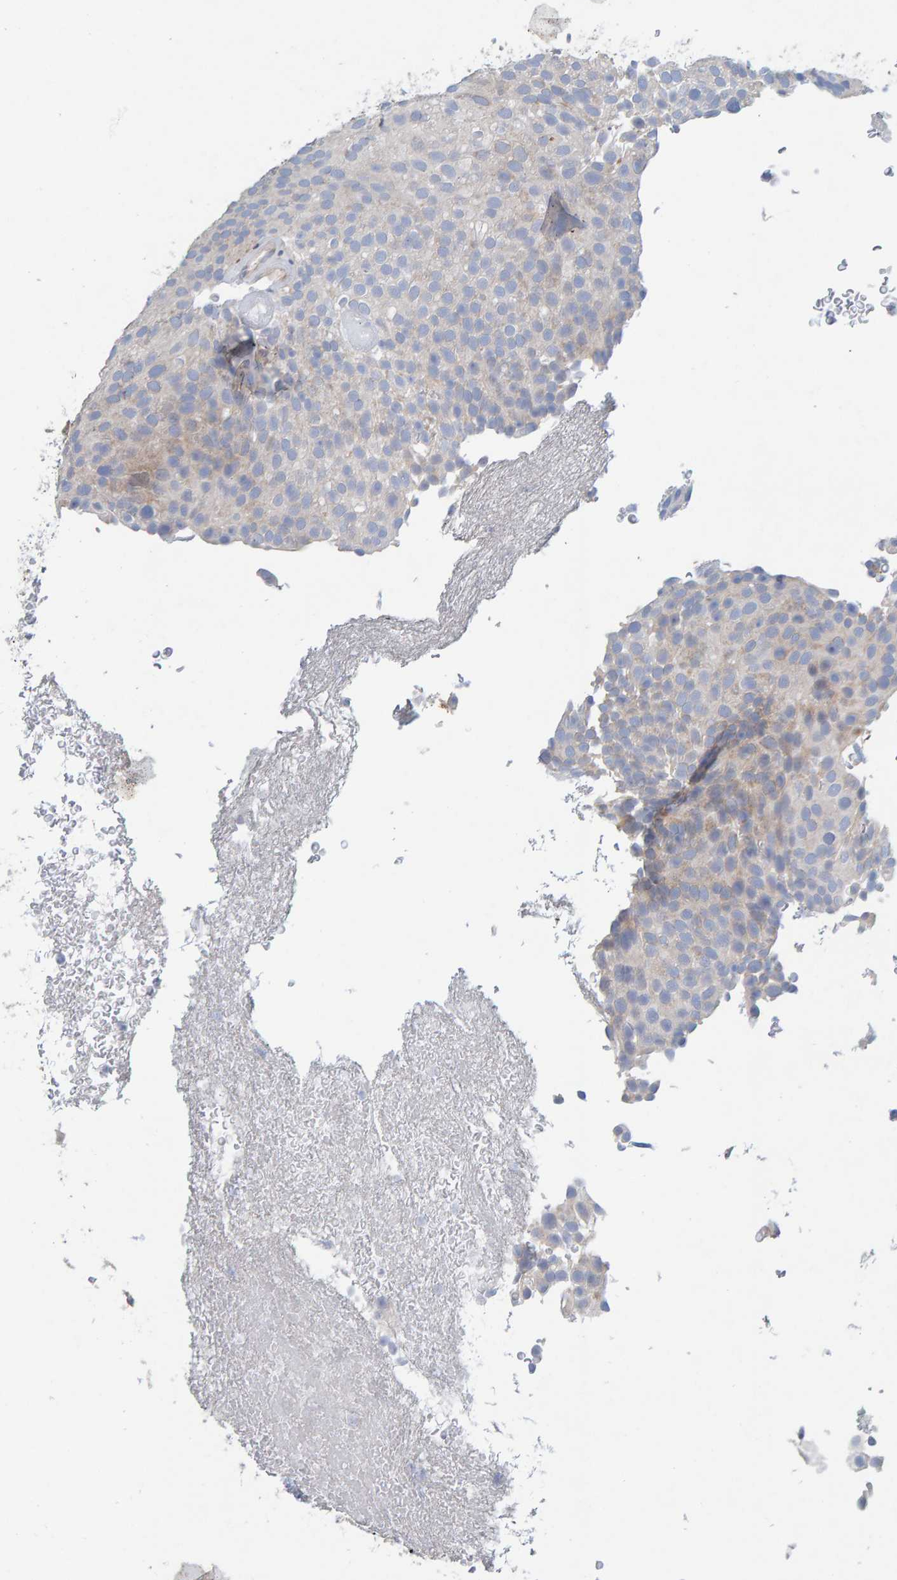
{"staining": {"intensity": "weak", "quantity": "<25%", "location": "cytoplasmic/membranous"}, "tissue": "urothelial cancer", "cell_type": "Tumor cells", "image_type": "cancer", "snomed": [{"axis": "morphology", "description": "Urothelial carcinoma, Low grade"}, {"axis": "topography", "description": "Urinary bladder"}], "caption": "There is no significant positivity in tumor cells of low-grade urothelial carcinoma.", "gene": "MMP16", "patient": {"sex": "male", "age": 78}}